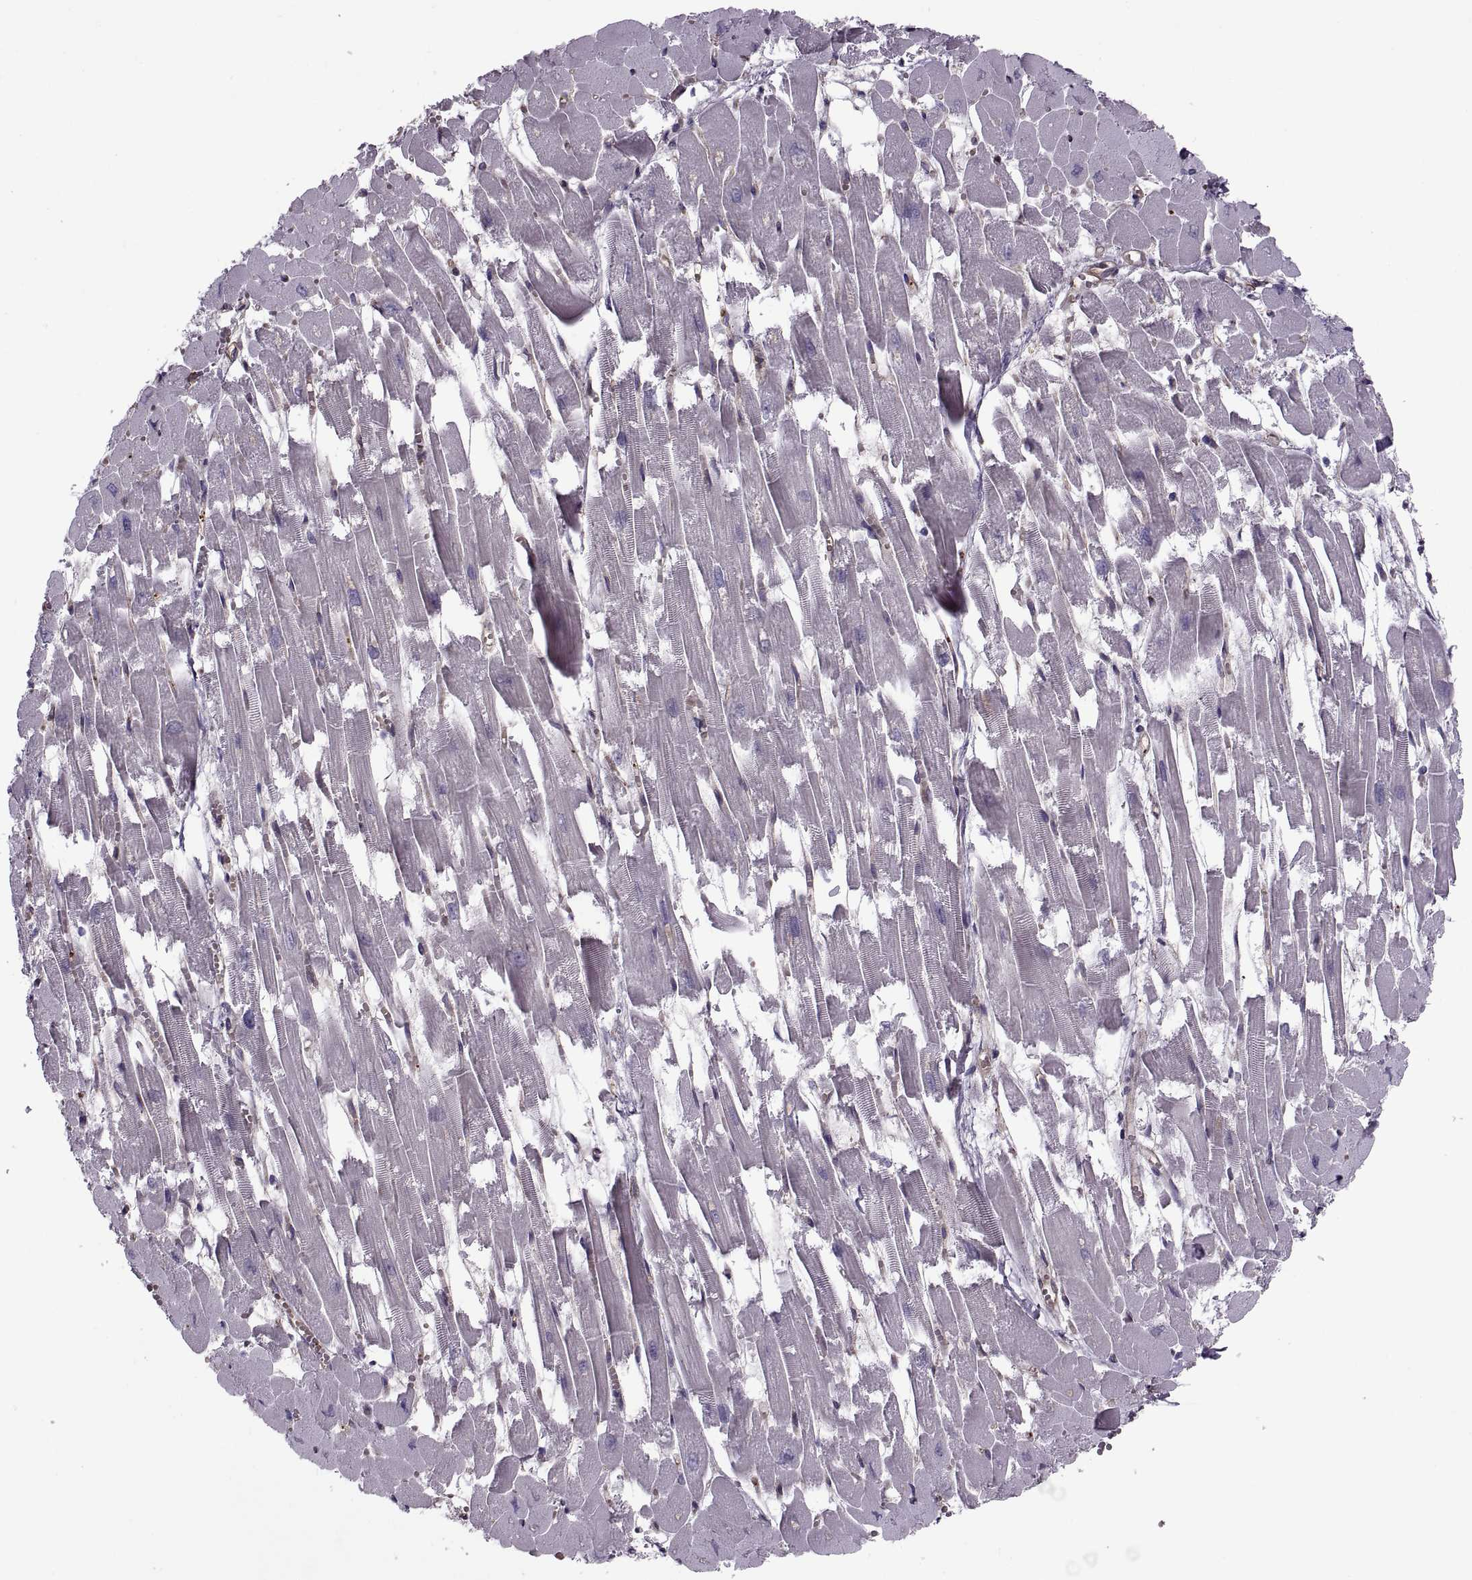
{"staining": {"intensity": "negative", "quantity": "none", "location": "none"}, "tissue": "heart muscle", "cell_type": "Cardiomyocytes", "image_type": "normal", "snomed": [{"axis": "morphology", "description": "Normal tissue, NOS"}, {"axis": "topography", "description": "Heart"}], "caption": "Immunohistochemistry (IHC) photomicrograph of unremarkable heart muscle: heart muscle stained with DAB (3,3'-diaminobenzidine) shows no significant protein expression in cardiomyocytes. Brightfield microscopy of immunohistochemistry stained with DAB (brown) and hematoxylin (blue), captured at high magnification.", "gene": "SLC2A14", "patient": {"sex": "female", "age": 52}}